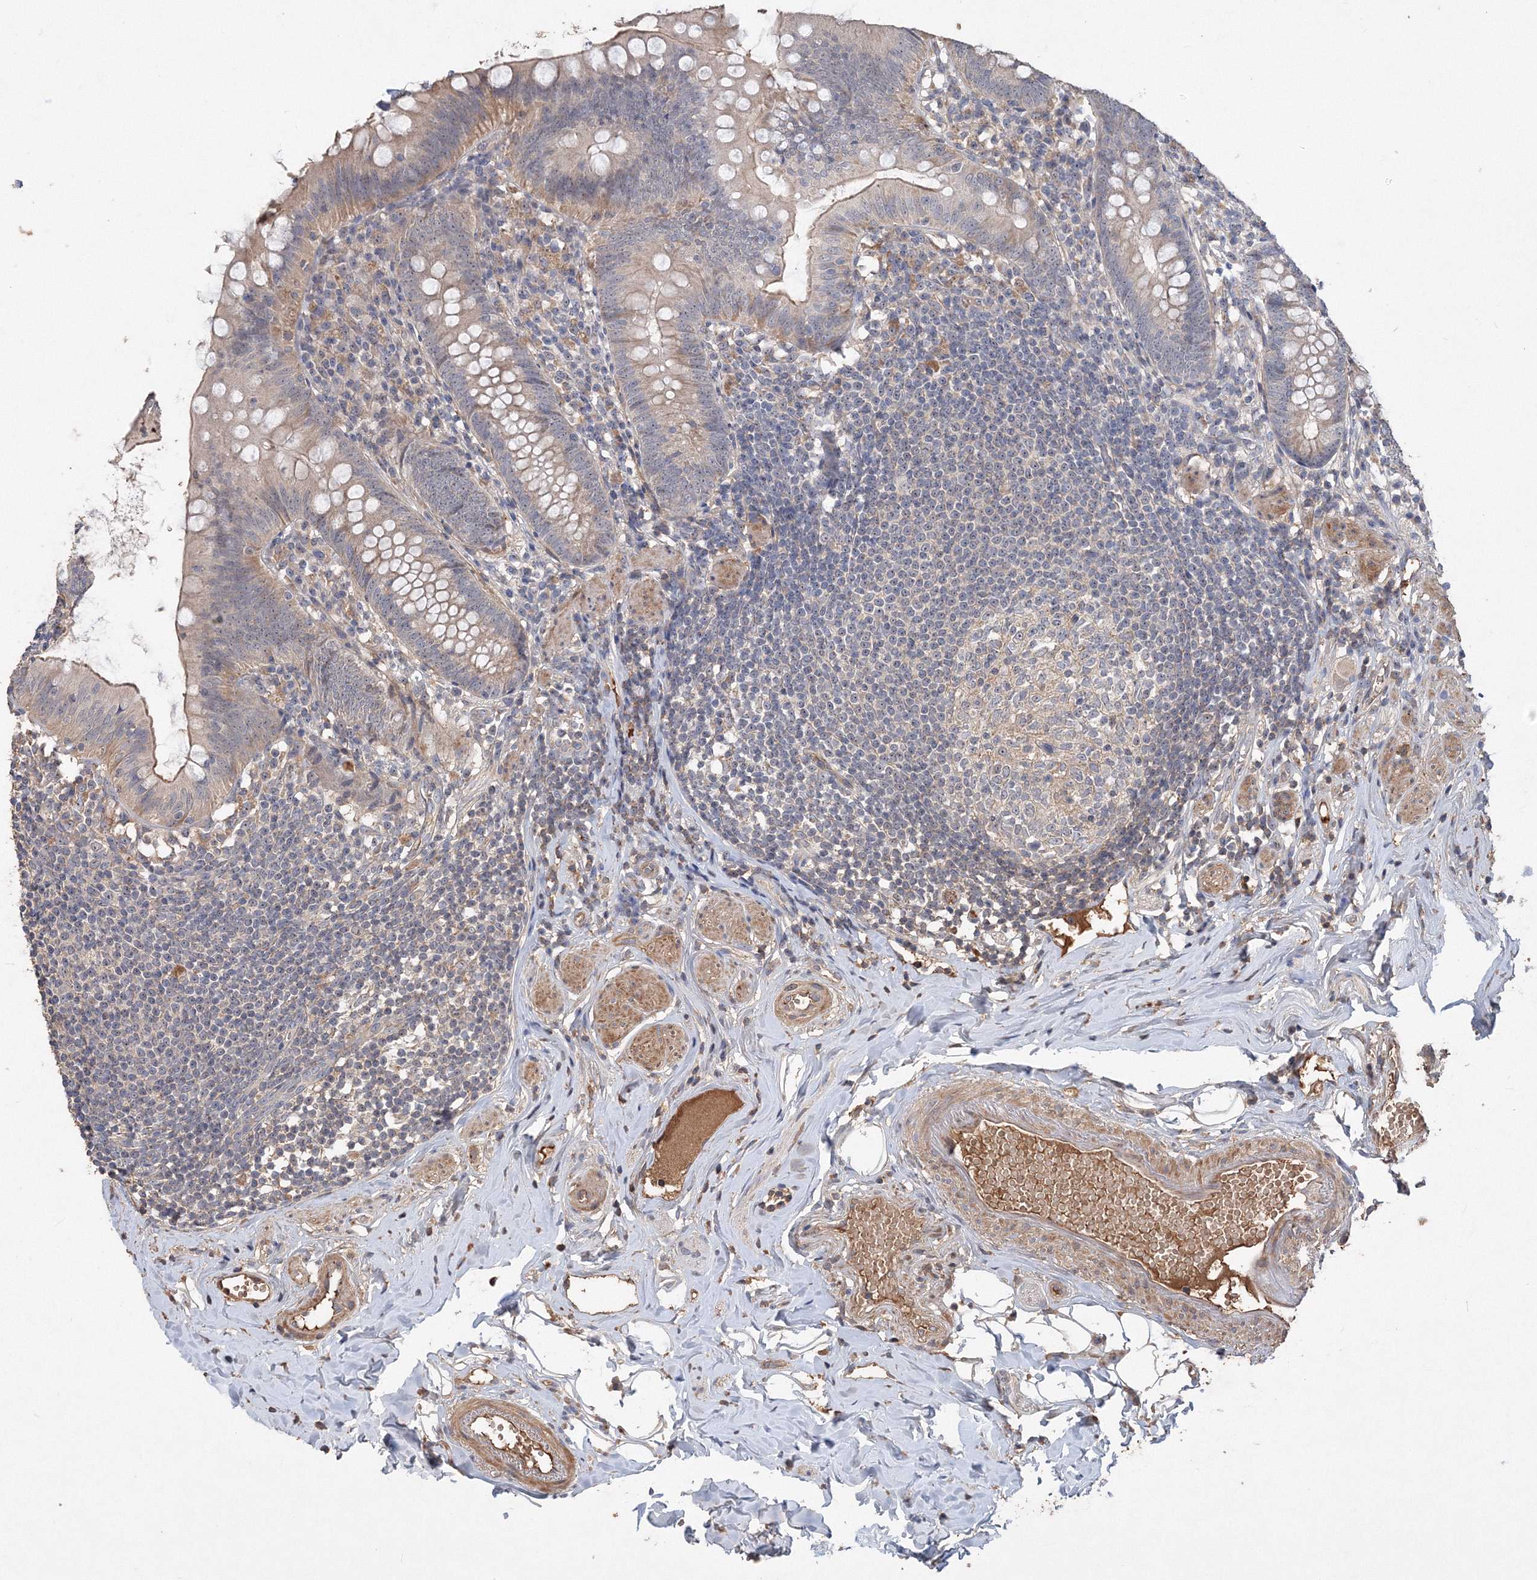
{"staining": {"intensity": "weak", "quantity": ">75%", "location": "cytoplasmic/membranous"}, "tissue": "appendix", "cell_type": "Glandular cells", "image_type": "normal", "snomed": [{"axis": "morphology", "description": "Normal tissue, NOS"}, {"axis": "topography", "description": "Appendix"}], "caption": "Human appendix stained with a protein marker reveals weak staining in glandular cells.", "gene": "GRINA", "patient": {"sex": "female", "age": 62}}